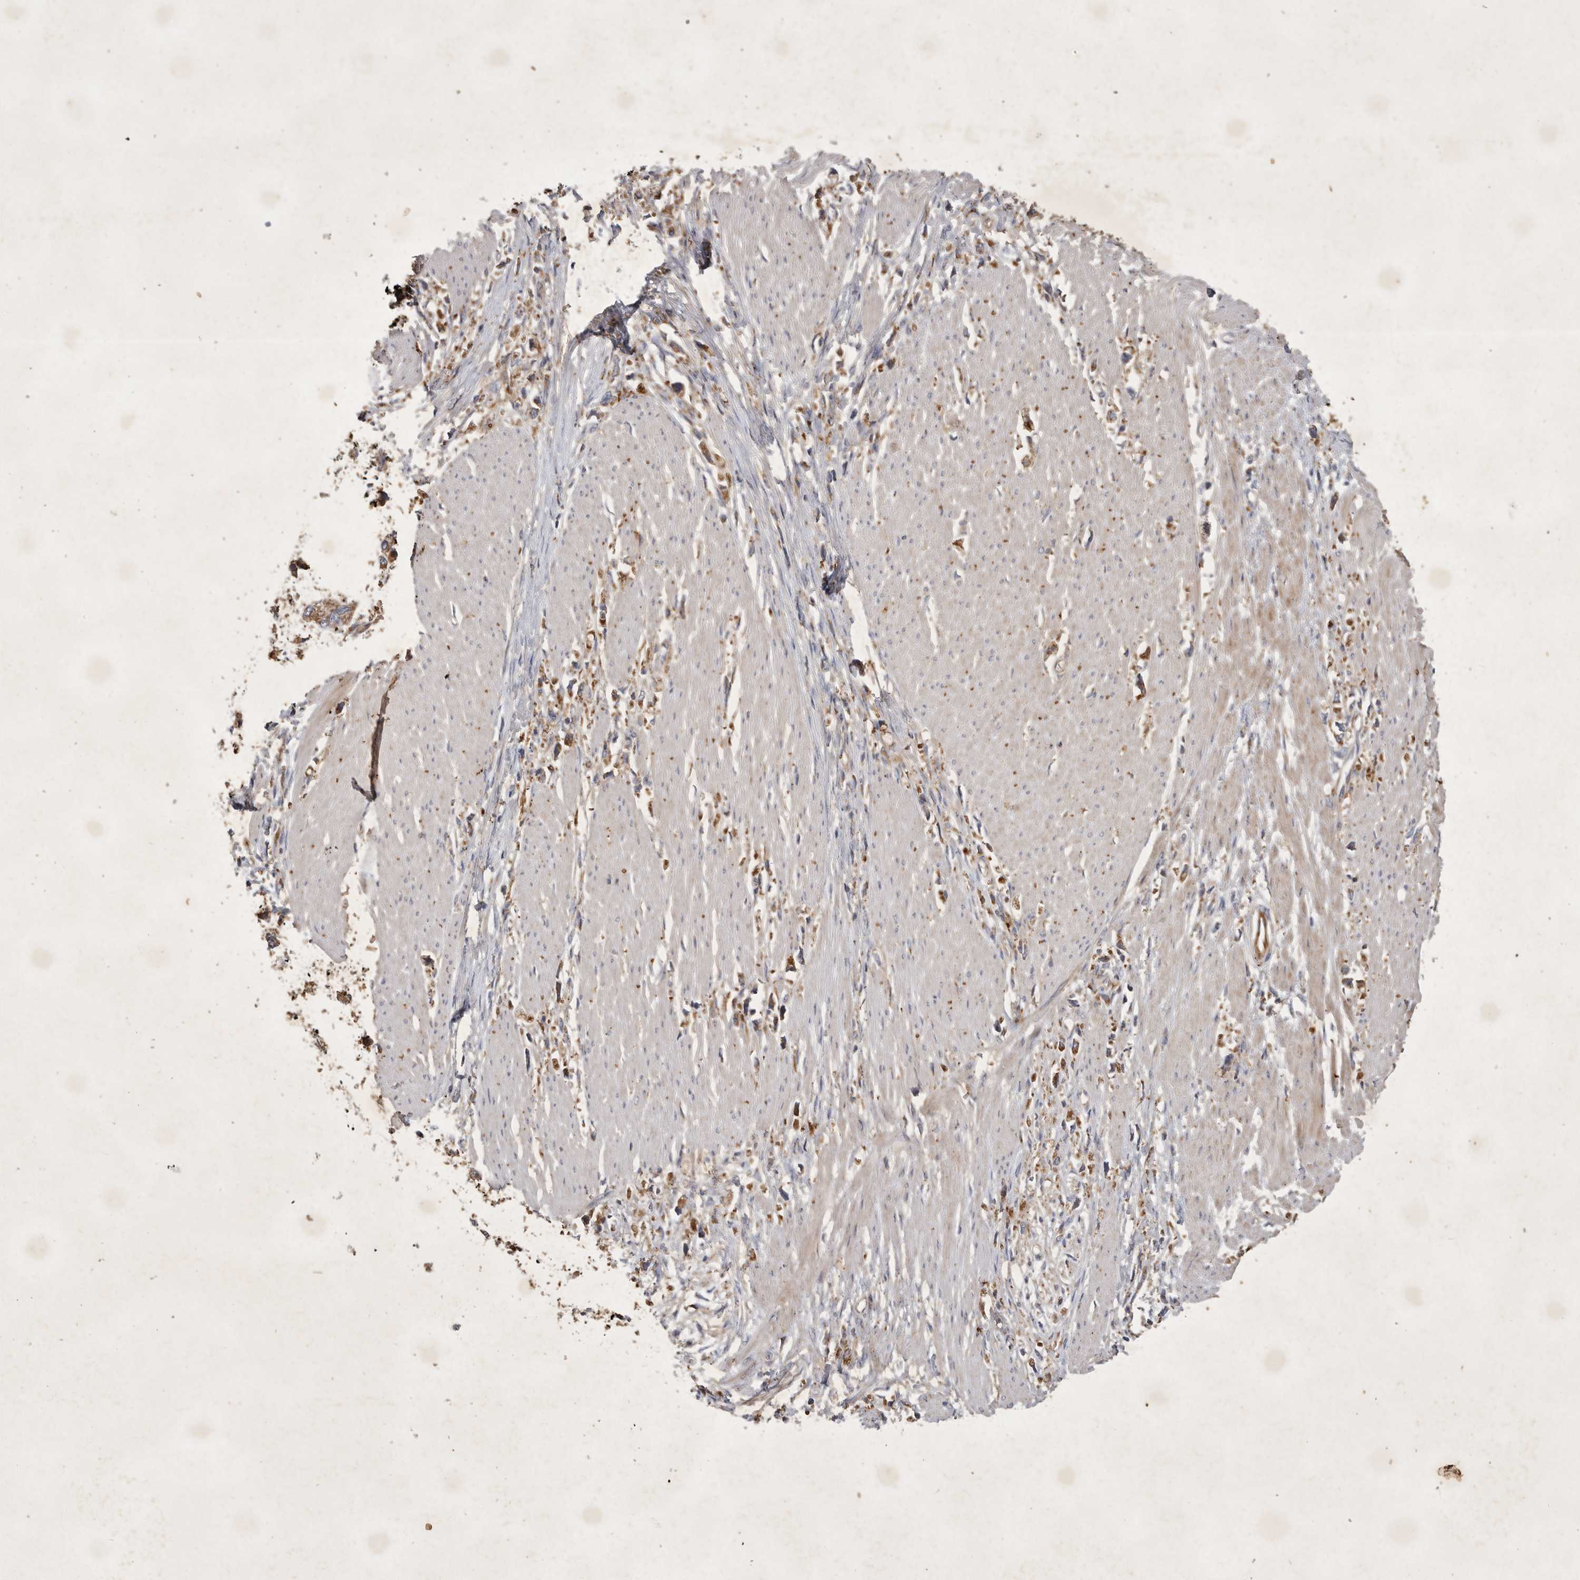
{"staining": {"intensity": "moderate", "quantity": ">75%", "location": "cytoplasmic/membranous"}, "tissue": "stomach cancer", "cell_type": "Tumor cells", "image_type": "cancer", "snomed": [{"axis": "morphology", "description": "Adenocarcinoma, NOS"}, {"axis": "topography", "description": "Stomach"}], "caption": "Adenocarcinoma (stomach) stained with DAB (3,3'-diaminobenzidine) IHC exhibits medium levels of moderate cytoplasmic/membranous staining in about >75% of tumor cells. The protein is stained brown, and the nuclei are stained in blue (DAB (3,3'-diaminobenzidine) IHC with brightfield microscopy, high magnification).", "gene": "MRPL41", "patient": {"sex": "female", "age": 59}}